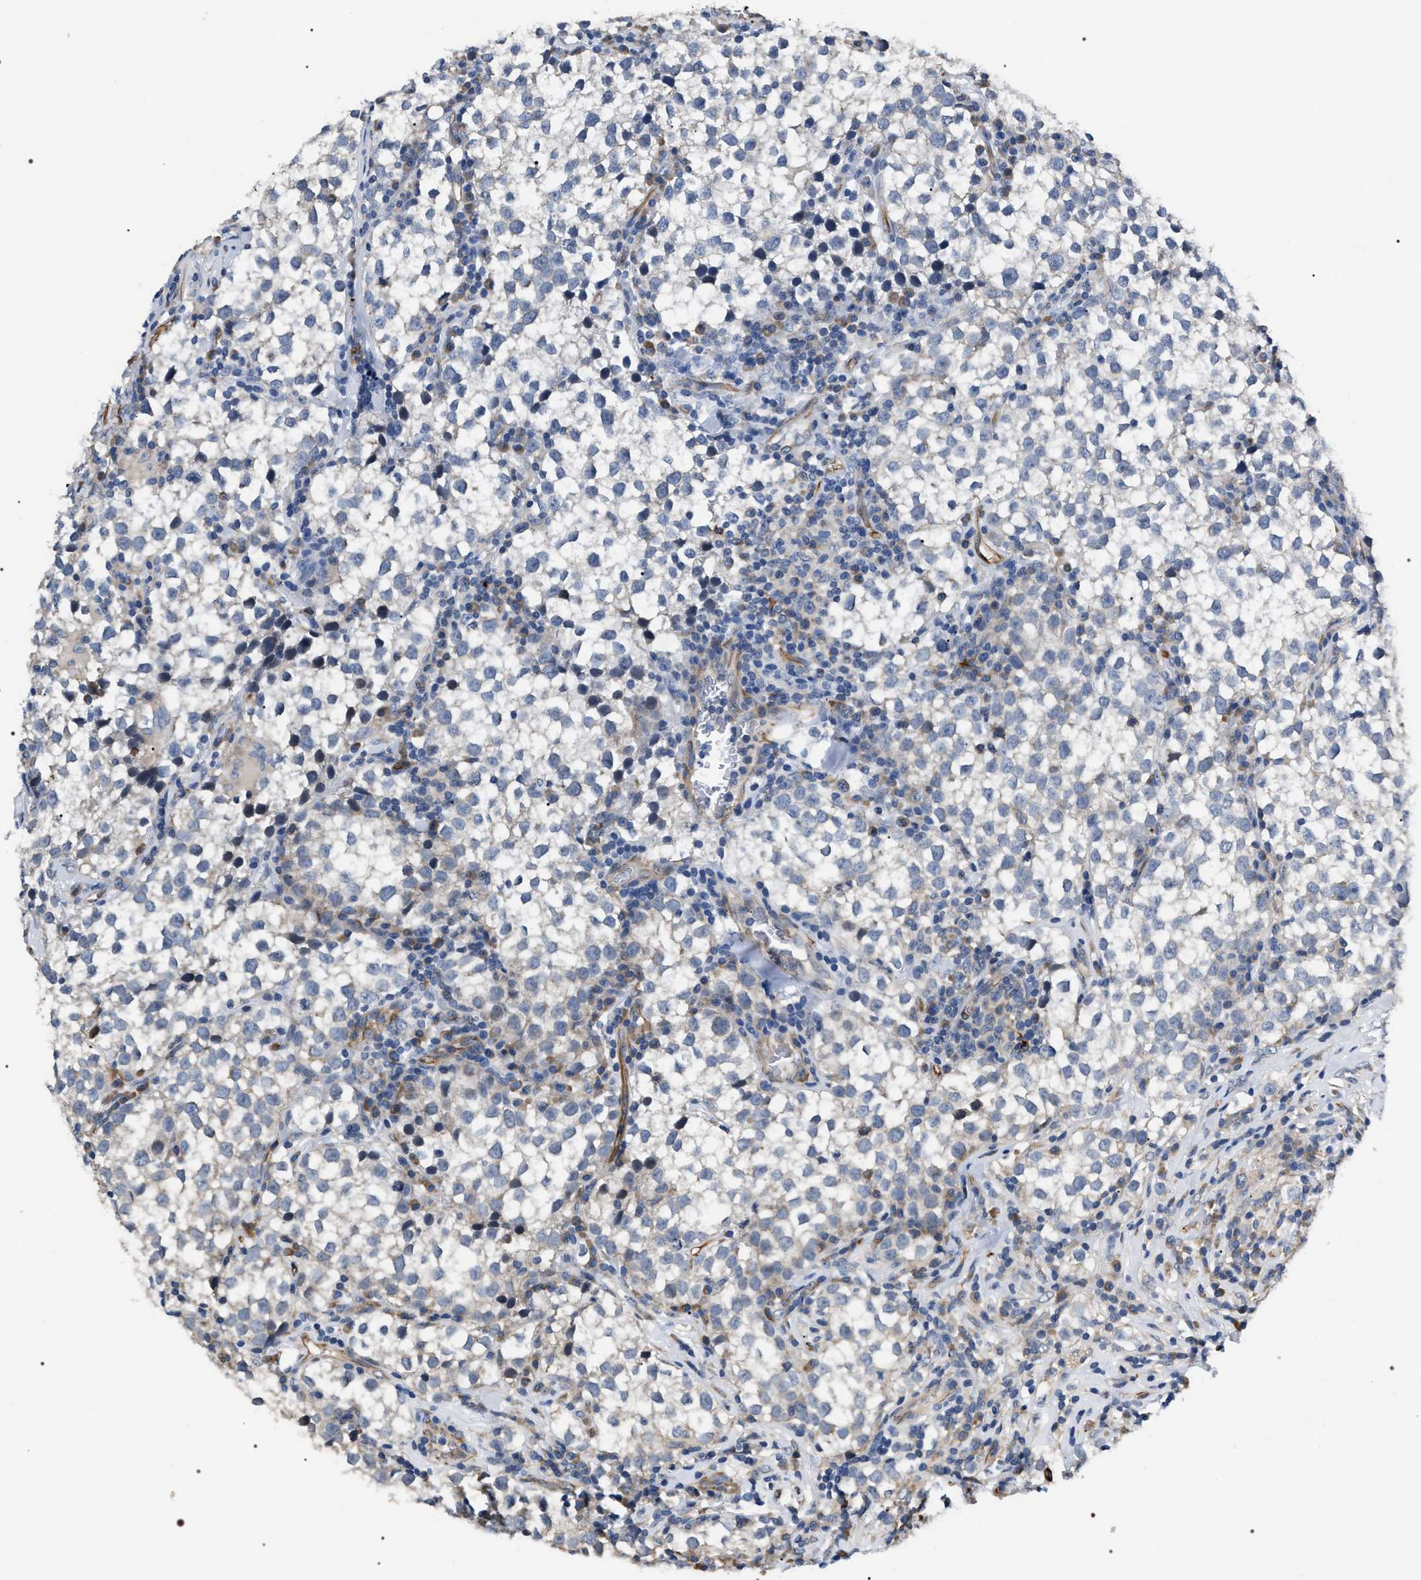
{"staining": {"intensity": "negative", "quantity": "none", "location": "none"}, "tissue": "testis cancer", "cell_type": "Tumor cells", "image_type": "cancer", "snomed": [{"axis": "morphology", "description": "Seminoma, NOS"}, {"axis": "morphology", "description": "Carcinoma, Embryonal, NOS"}, {"axis": "topography", "description": "Testis"}], "caption": "Tumor cells show no significant positivity in testis seminoma.", "gene": "PKD1L1", "patient": {"sex": "male", "age": 36}}